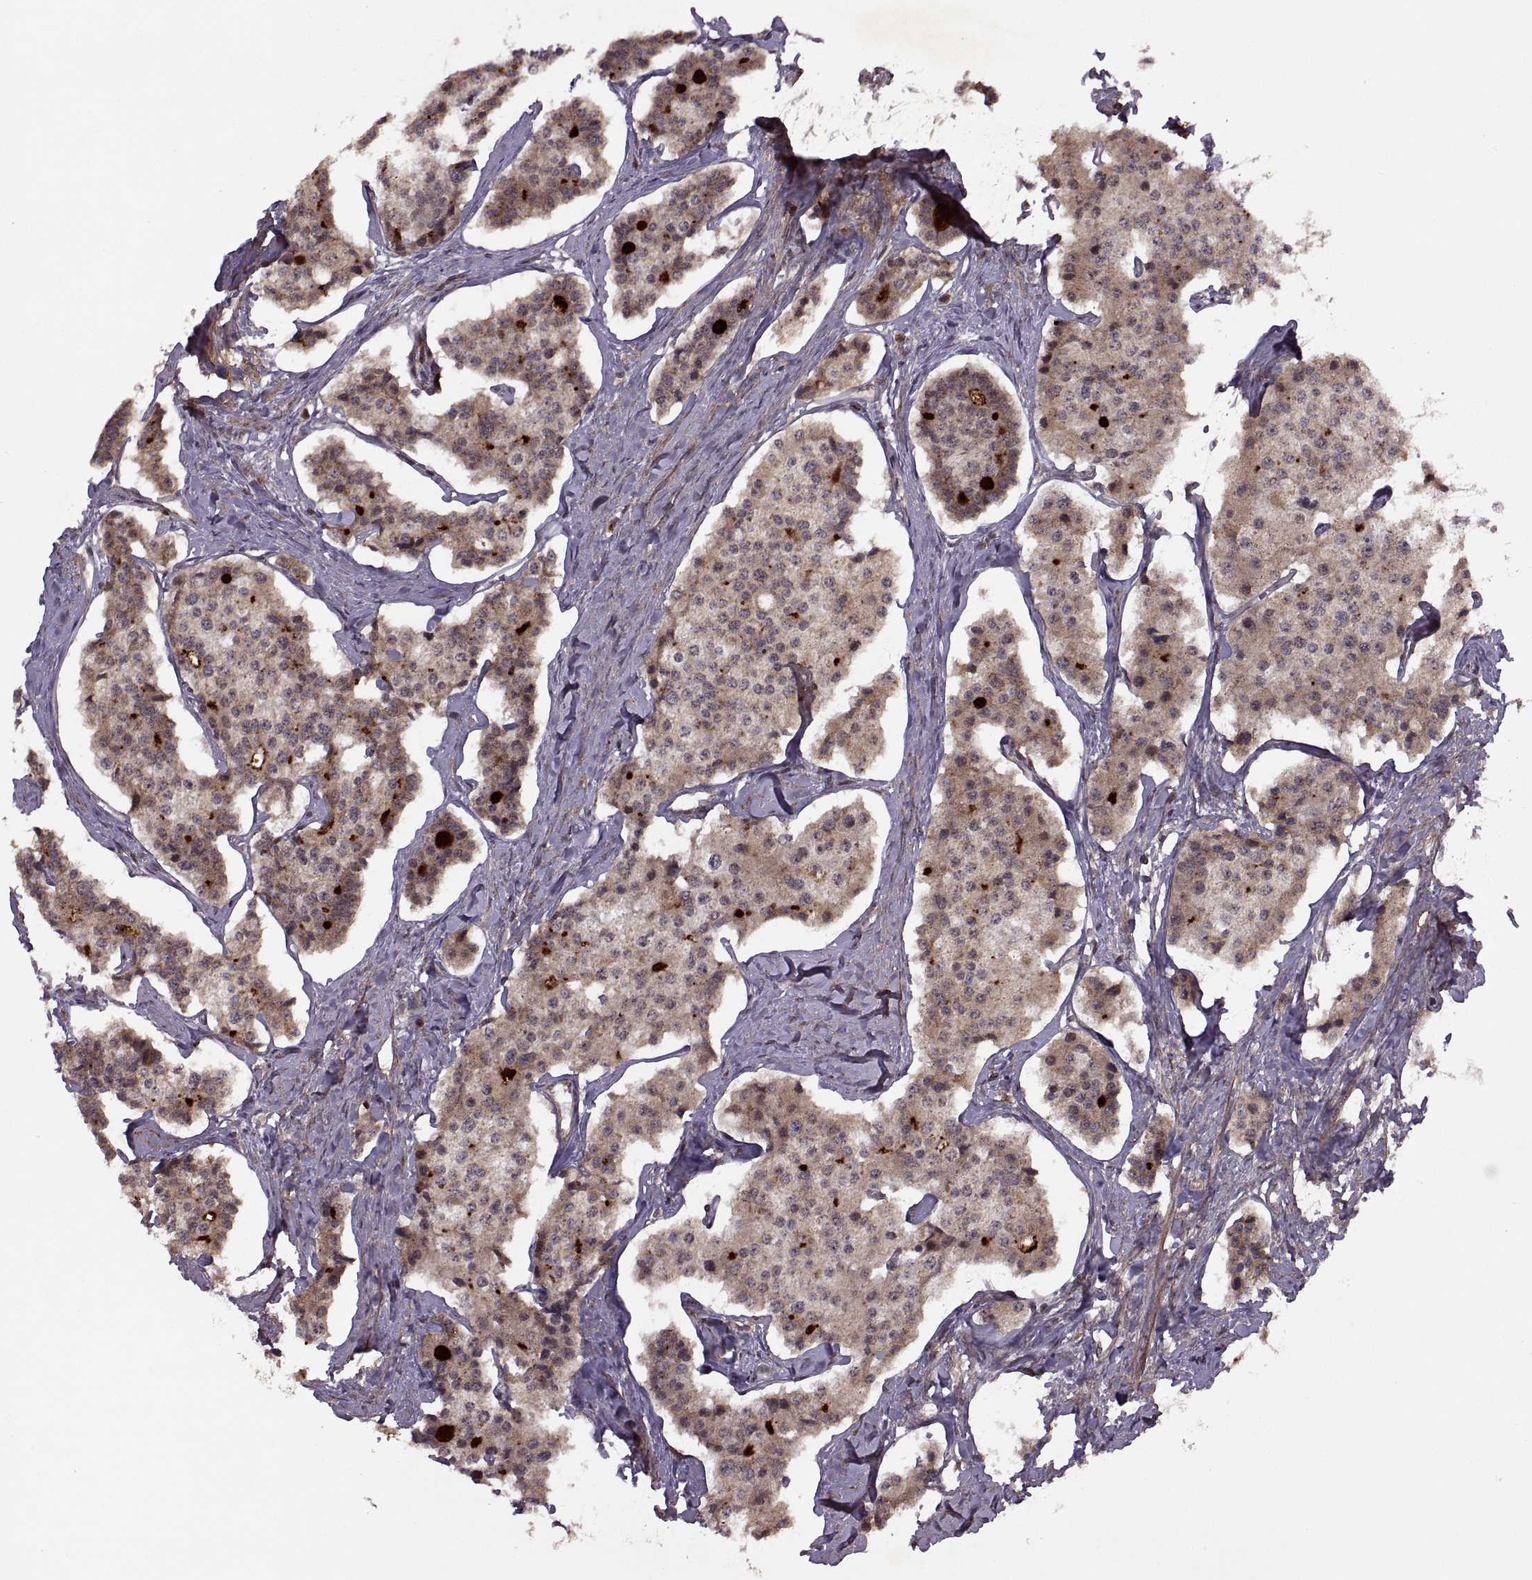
{"staining": {"intensity": "weak", "quantity": ">75%", "location": "cytoplasmic/membranous"}, "tissue": "carcinoid", "cell_type": "Tumor cells", "image_type": "cancer", "snomed": [{"axis": "morphology", "description": "Carcinoid, malignant, NOS"}, {"axis": "topography", "description": "Small intestine"}], "caption": "DAB (3,3'-diaminobenzidine) immunohistochemical staining of carcinoid (malignant) displays weak cytoplasmic/membranous protein positivity in about >75% of tumor cells.", "gene": "PTOV1", "patient": {"sex": "female", "age": 65}}